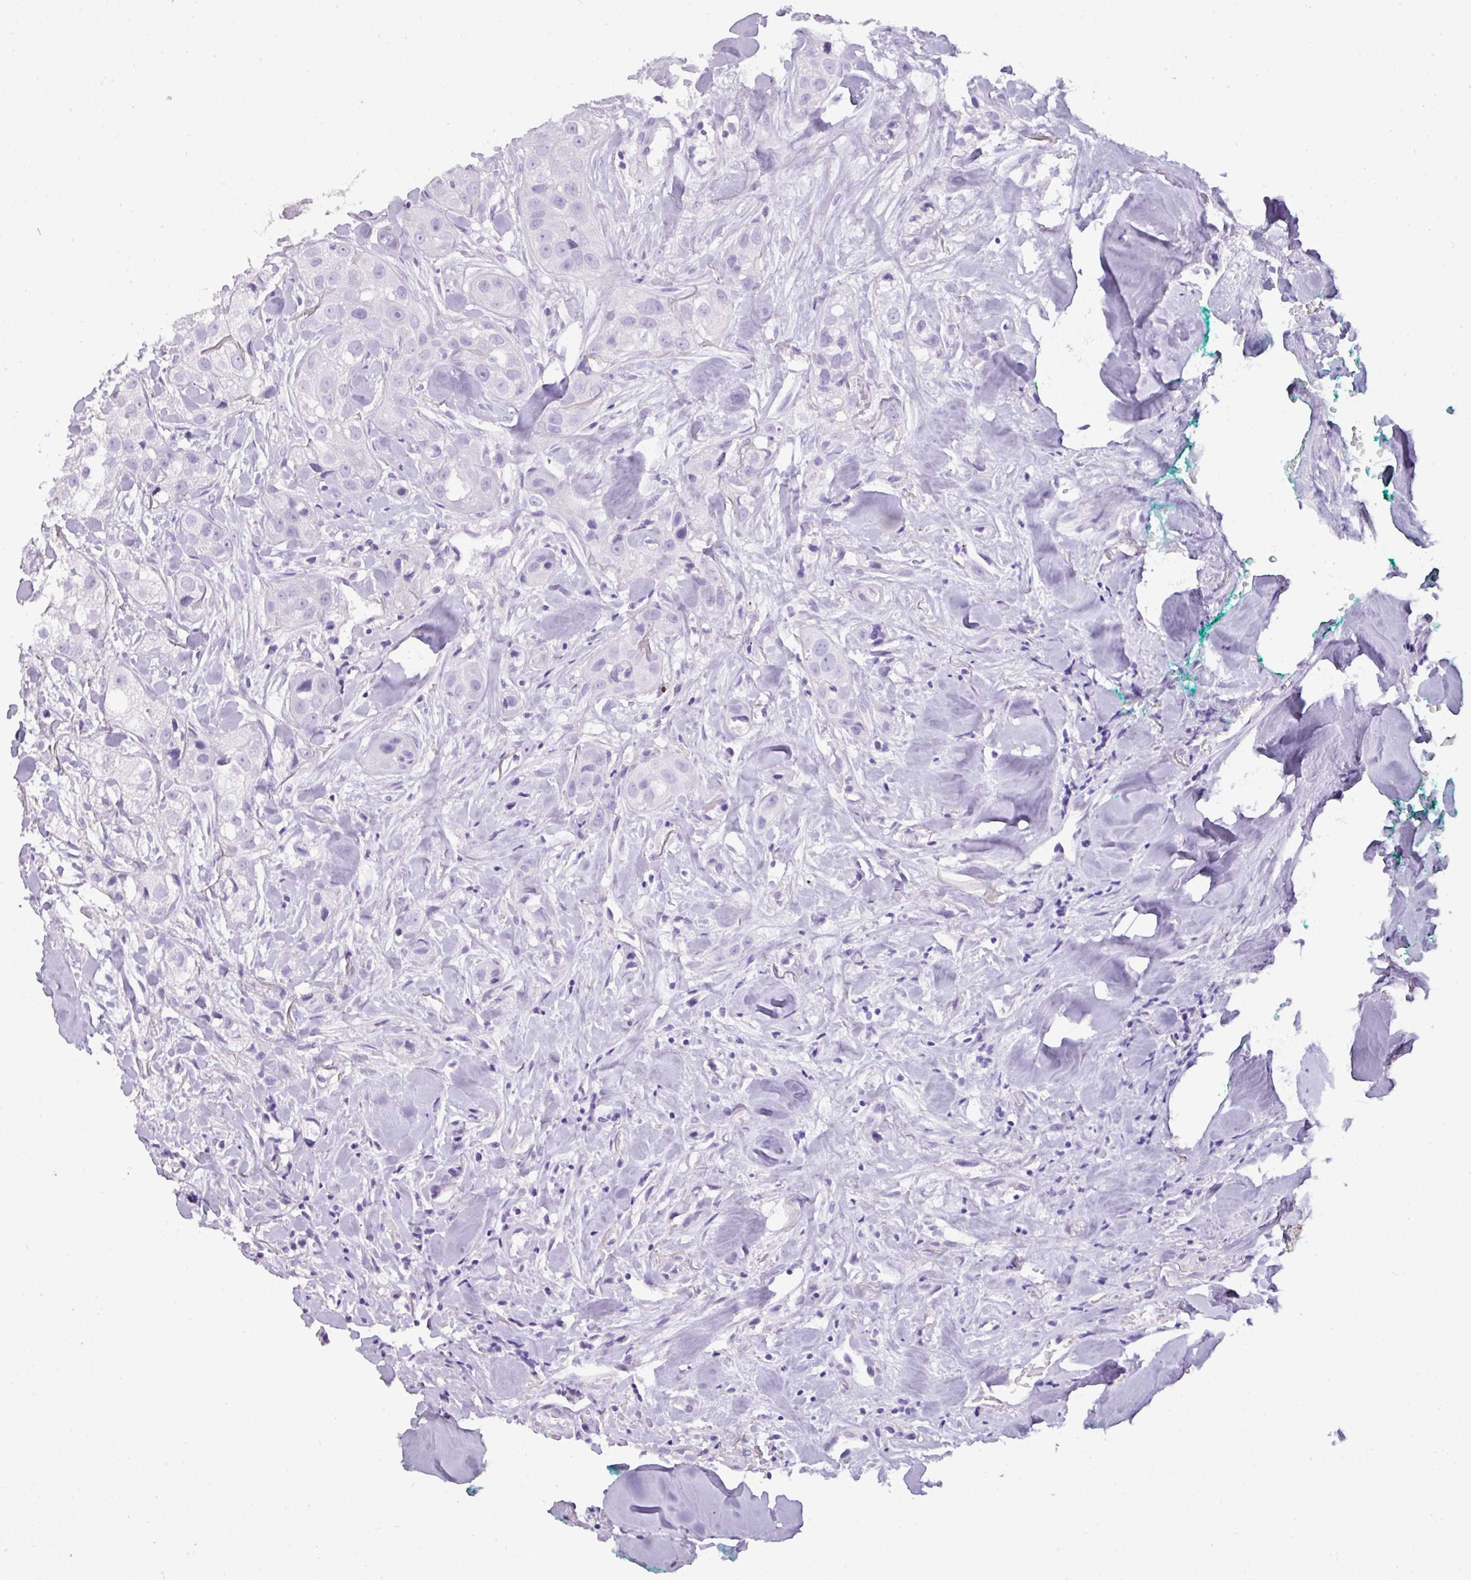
{"staining": {"intensity": "negative", "quantity": "none", "location": "none"}, "tissue": "head and neck cancer", "cell_type": "Tumor cells", "image_type": "cancer", "snomed": [{"axis": "morphology", "description": "Normal tissue, NOS"}, {"axis": "morphology", "description": "Squamous cell carcinoma, NOS"}, {"axis": "topography", "description": "Skeletal muscle"}, {"axis": "topography", "description": "Head-Neck"}], "caption": "Immunohistochemistry of human head and neck squamous cell carcinoma shows no staining in tumor cells.", "gene": "TNP1", "patient": {"sex": "male", "age": 51}}